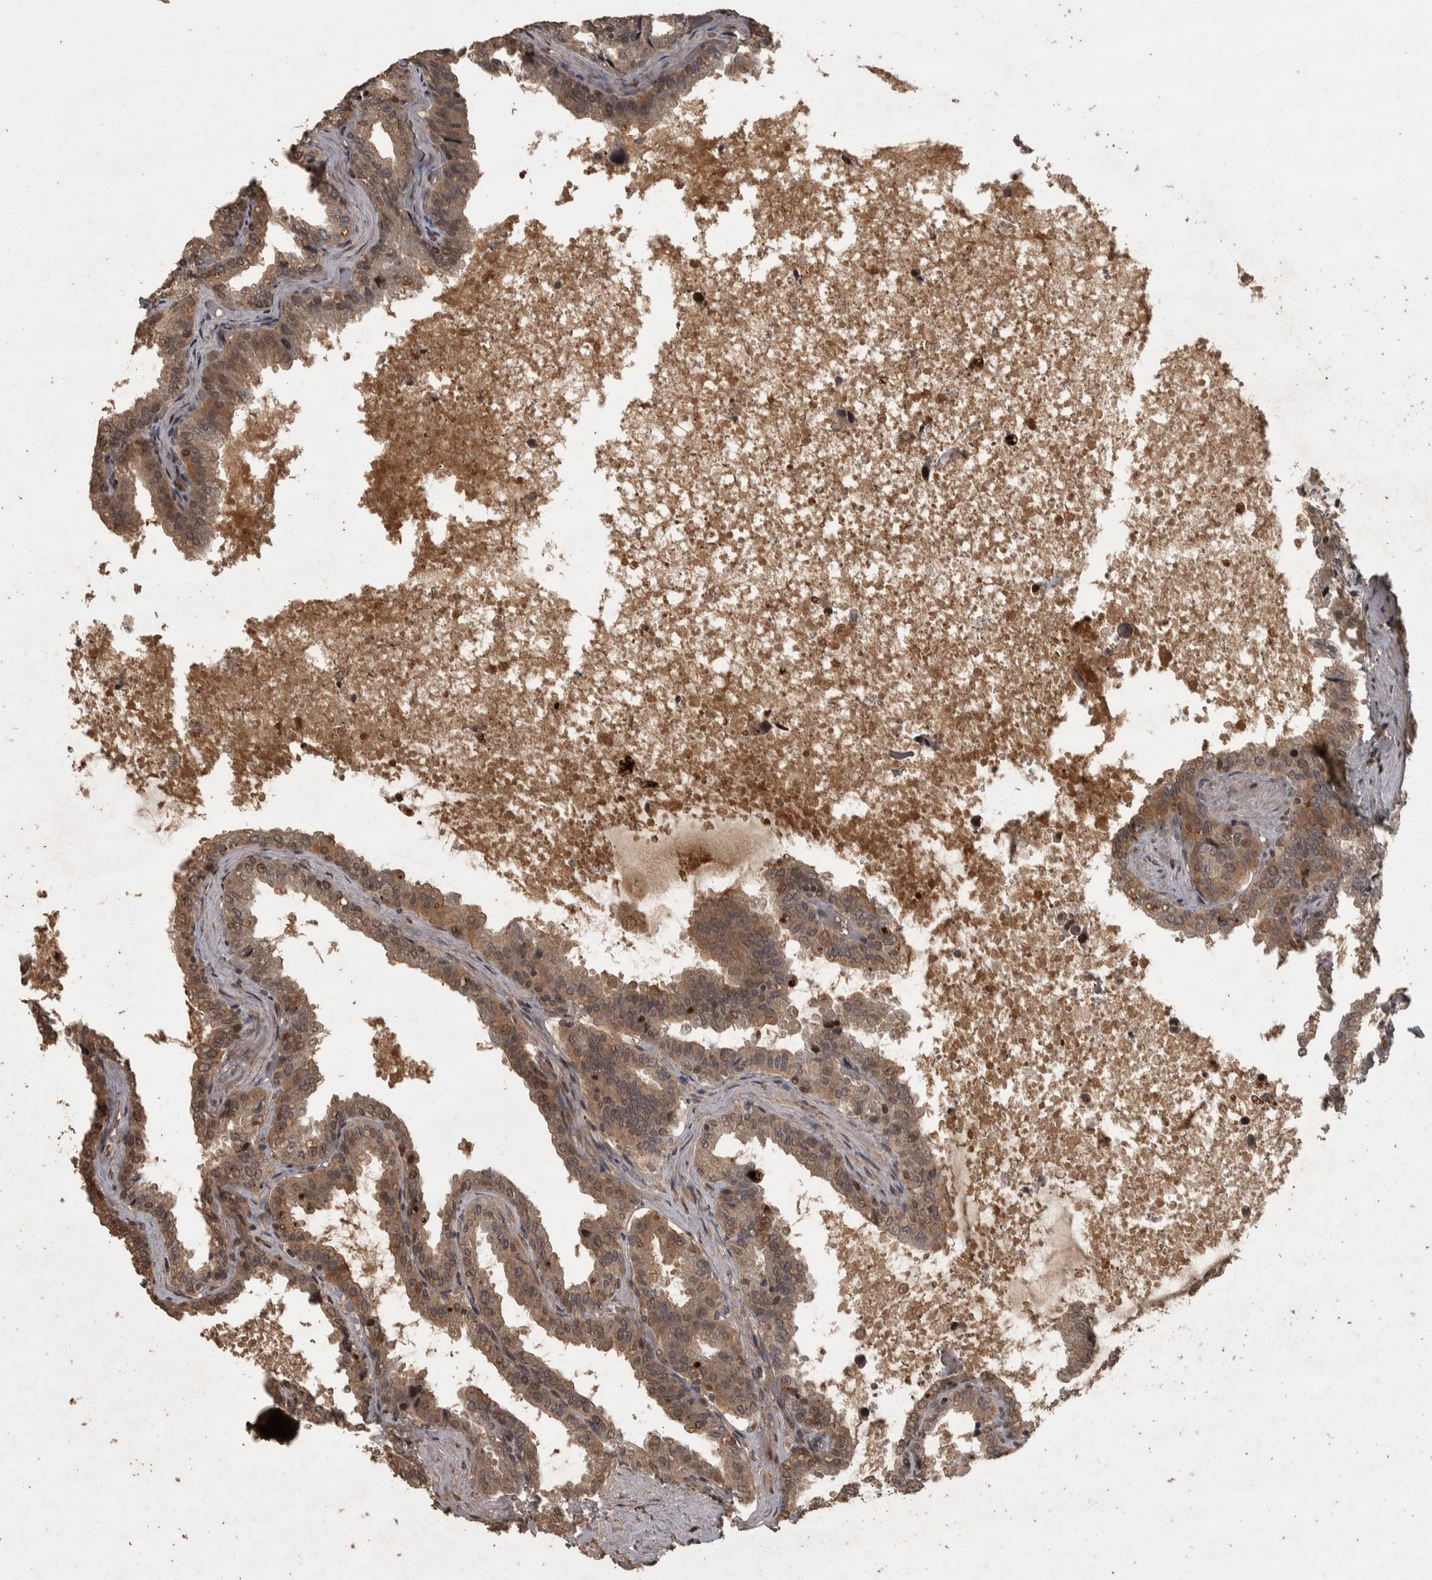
{"staining": {"intensity": "moderate", "quantity": ">75%", "location": "cytoplasmic/membranous"}, "tissue": "seminal vesicle", "cell_type": "Glandular cells", "image_type": "normal", "snomed": [{"axis": "morphology", "description": "Normal tissue, NOS"}, {"axis": "topography", "description": "Seminal veicle"}], "caption": "An image showing moderate cytoplasmic/membranous positivity in approximately >75% of glandular cells in benign seminal vesicle, as visualized by brown immunohistochemical staining.", "gene": "ACO1", "patient": {"sex": "male", "age": 46}}